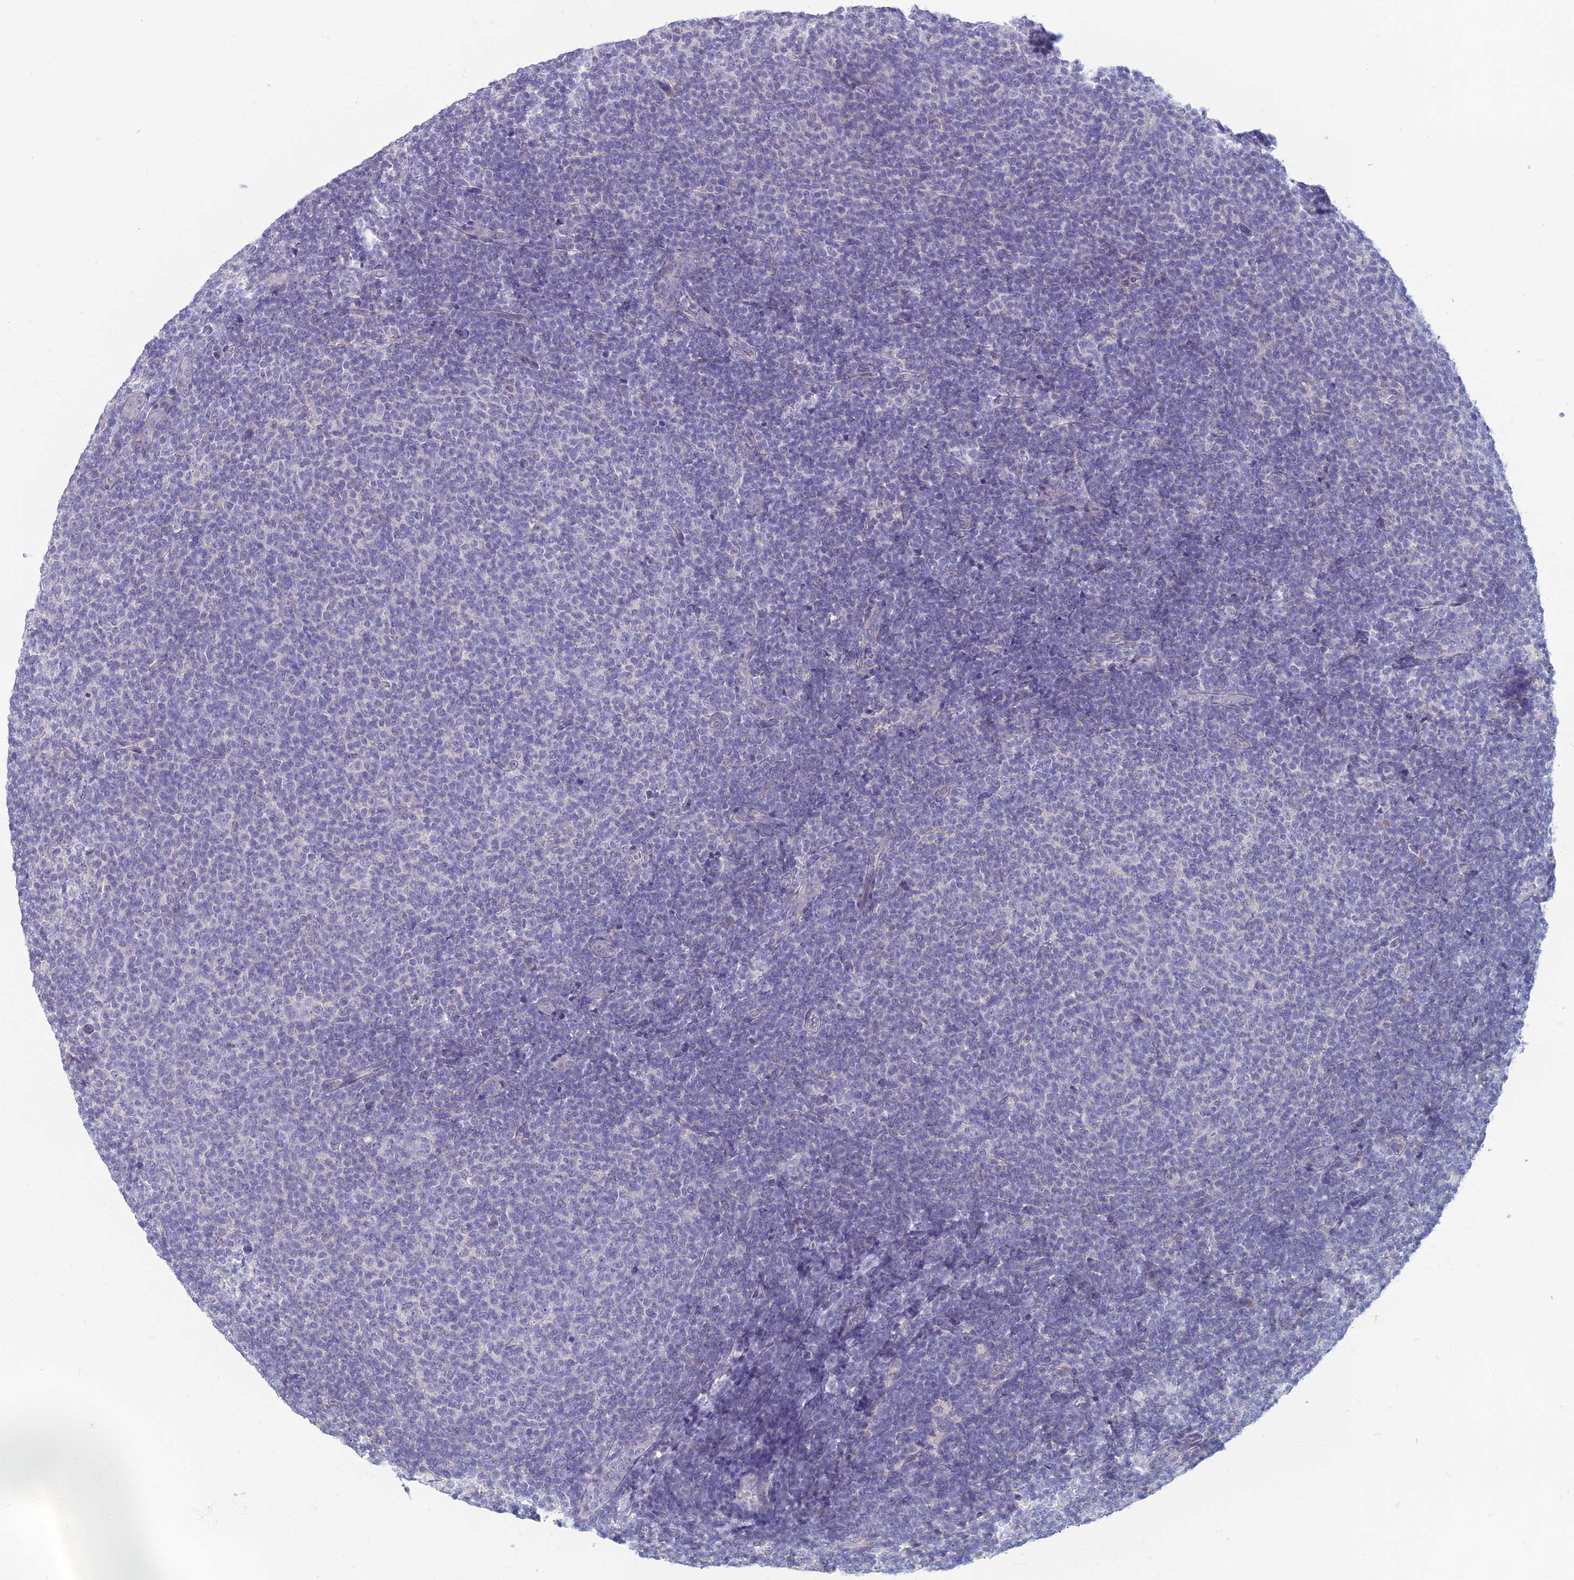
{"staining": {"intensity": "negative", "quantity": "none", "location": "none"}, "tissue": "lymphoma", "cell_type": "Tumor cells", "image_type": "cancer", "snomed": [{"axis": "morphology", "description": "Malignant lymphoma, non-Hodgkin's type, Low grade"}, {"axis": "topography", "description": "Lymph node"}], "caption": "The IHC photomicrograph has no significant positivity in tumor cells of lymphoma tissue. (DAB IHC with hematoxylin counter stain).", "gene": "SLC25A41", "patient": {"sex": "male", "age": 66}}